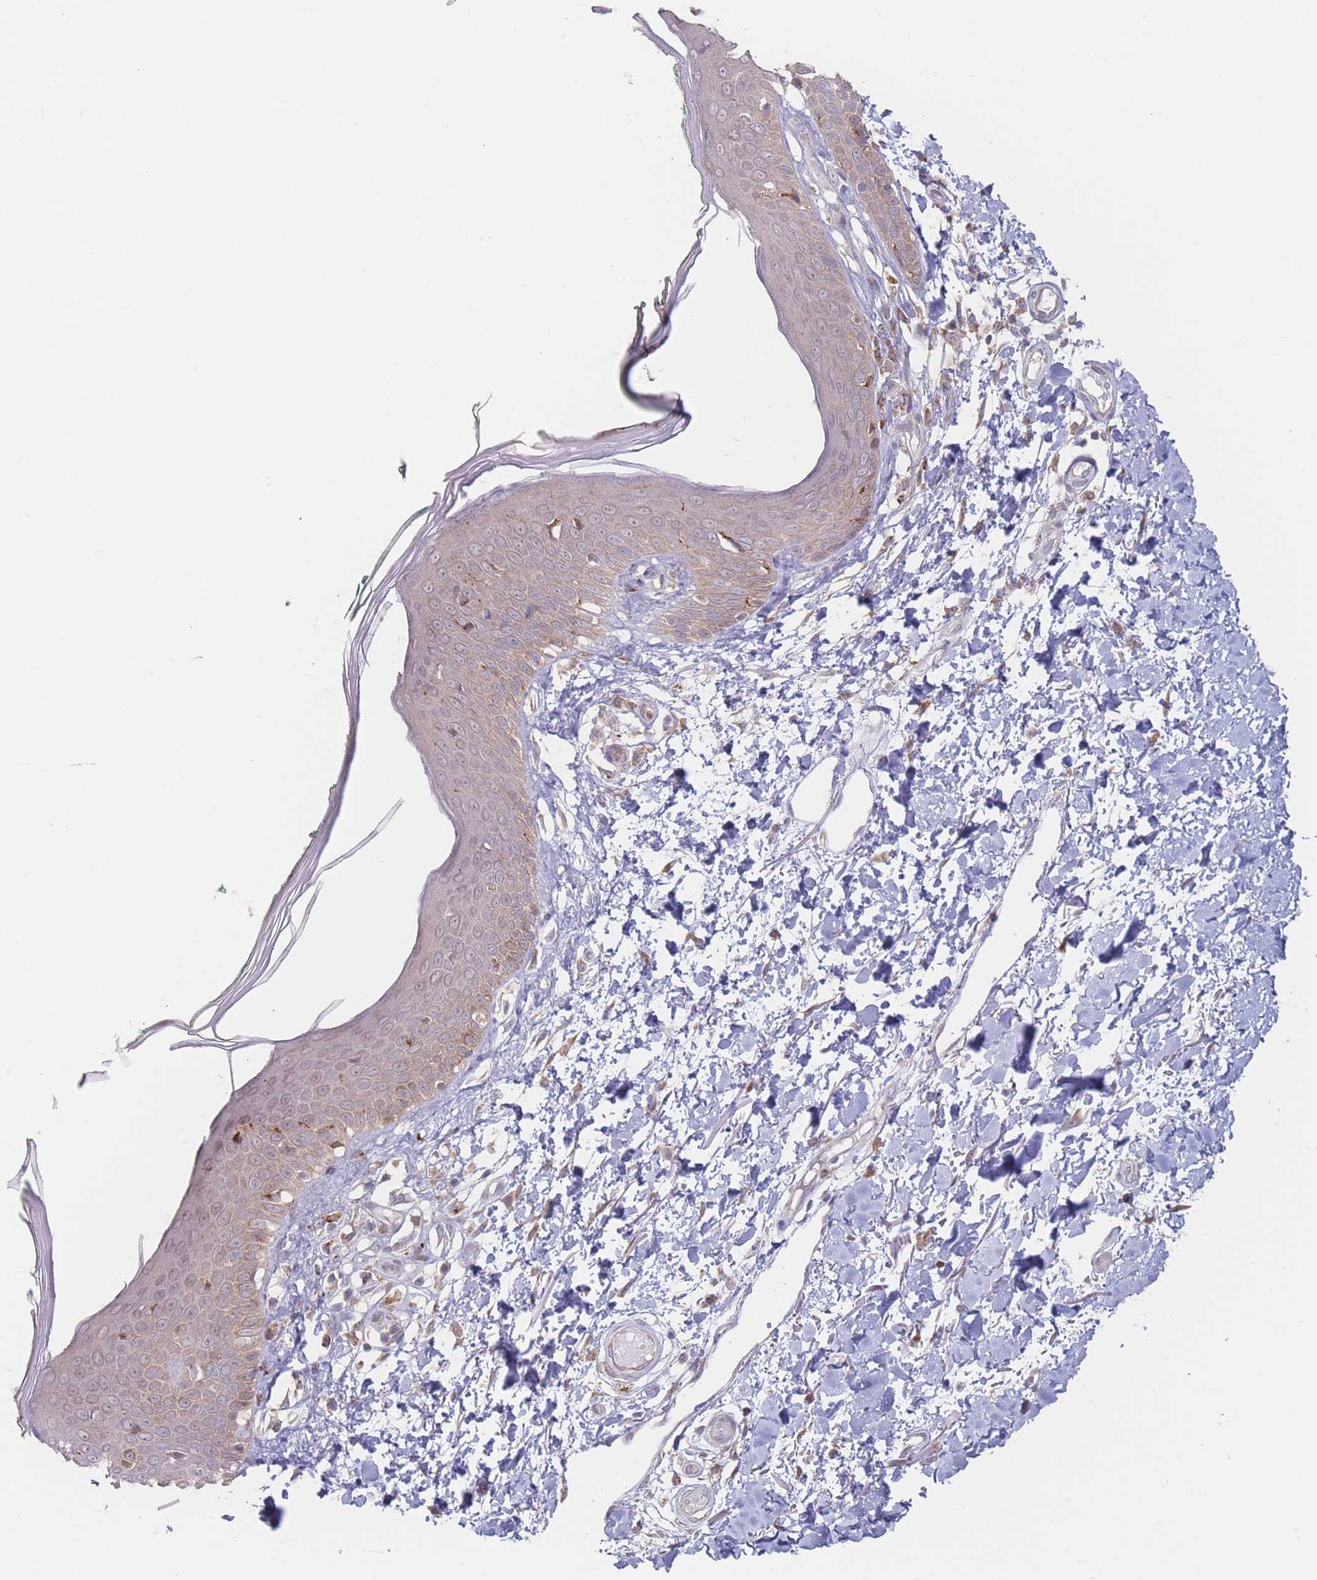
{"staining": {"intensity": "moderate", "quantity": "<25%", "location": "cytoplasmic/membranous"}, "tissue": "skin", "cell_type": "Fibroblasts", "image_type": "normal", "snomed": [{"axis": "morphology", "description": "Normal tissue, NOS"}, {"axis": "morphology", "description": "Malignant melanoma, NOS"}, {"axis": "topography", "description": "Skin"}], "caption": "Immunohistochemical staining of unremarkable human skin displays moderate cytoplasmic/membranous protein positivity in approximately <25% of fibroblasts.", "gene": "PPM1A", "patient": {"sex": "male", "age": 62}}